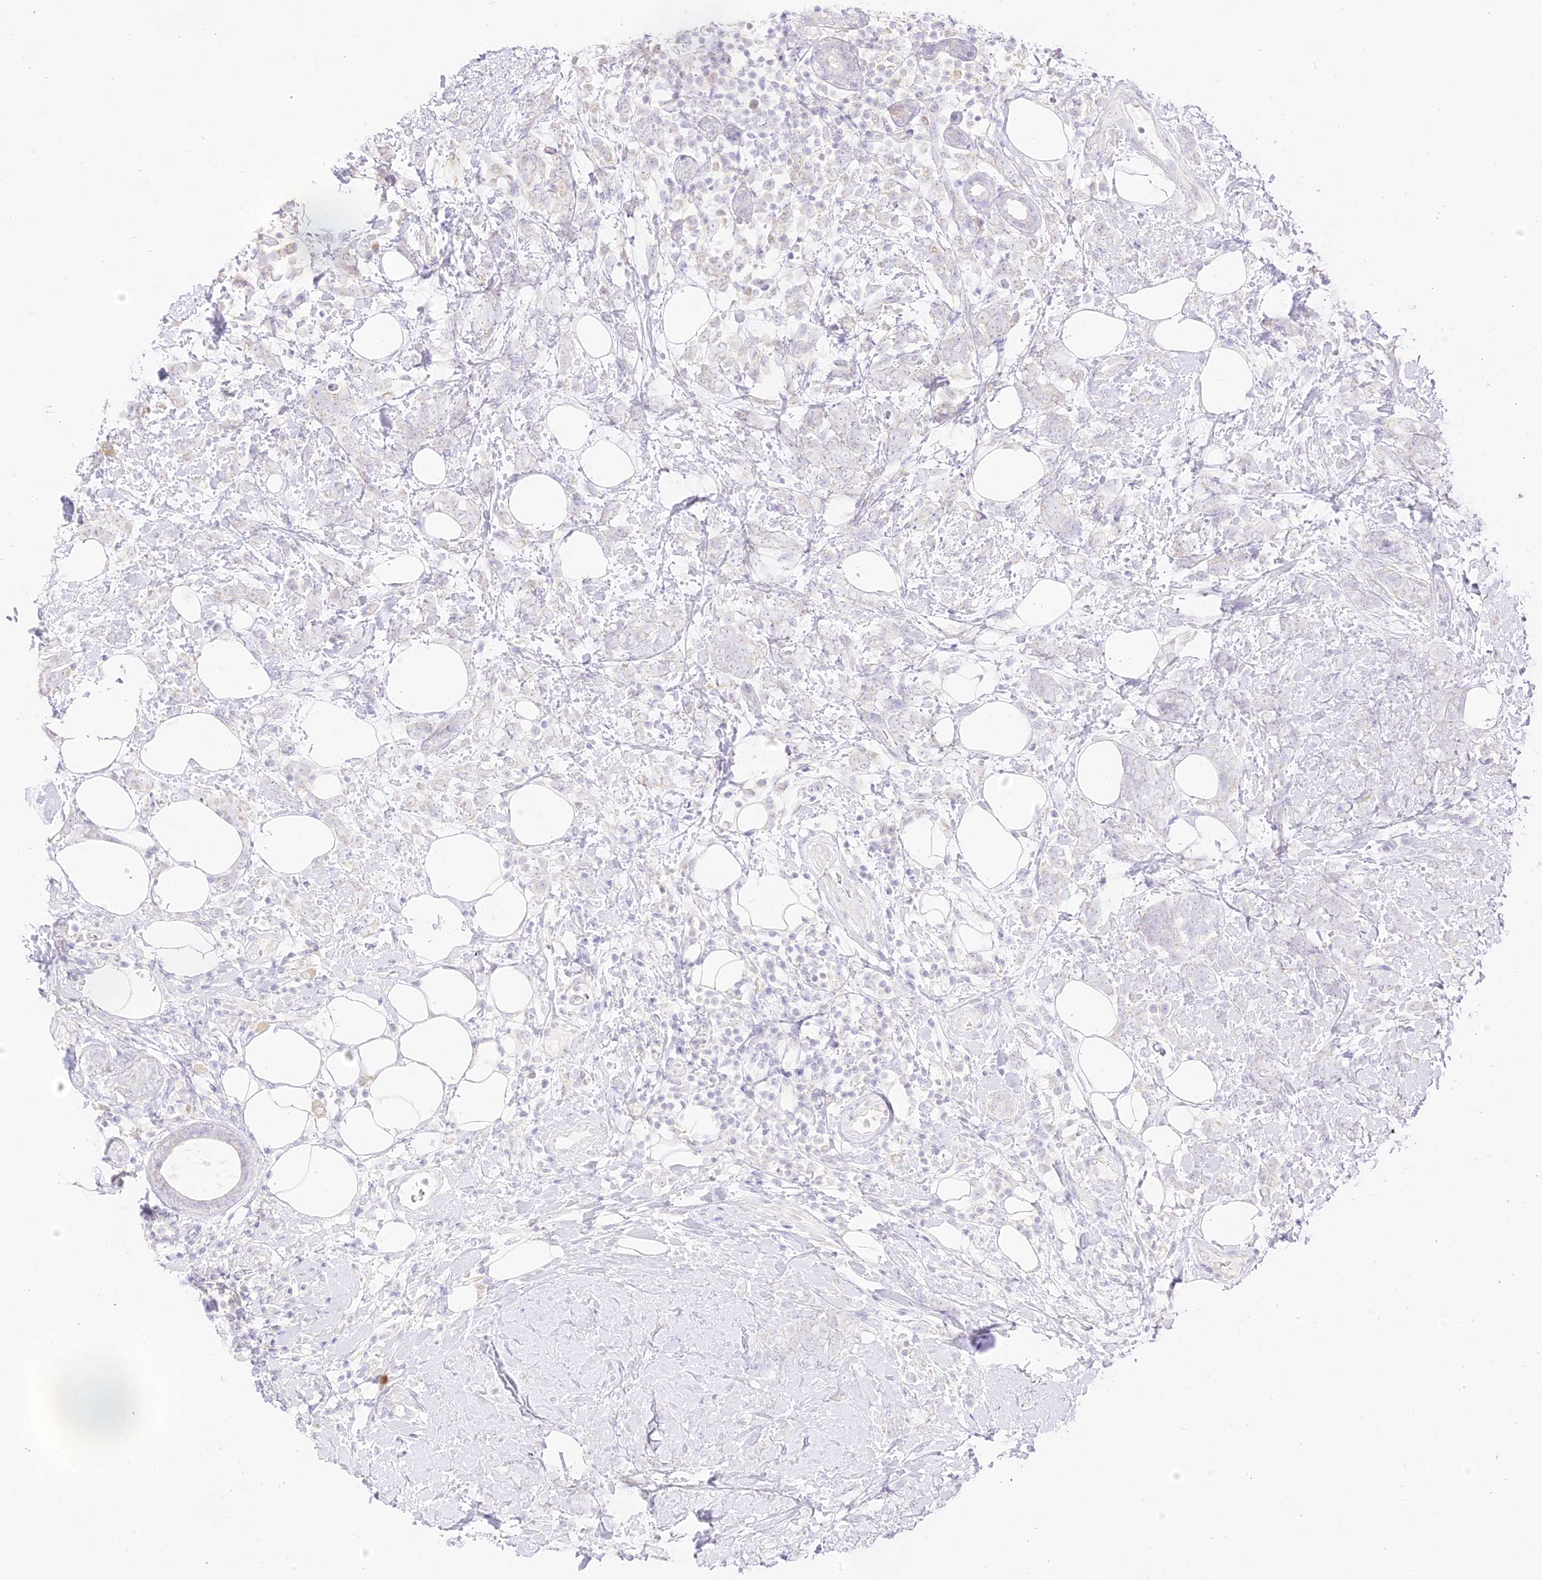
{"staining": {"intensity": "negative", "quantity": "none", "location": "none"}, "tissue": "breast cancer", "cell_type": "Tumor cells", "image_type": "cancer", "snomed": [{"axis": "morphology", "description": "Lobular carcinoma"}, {"axis": "topography", "description": "Breast"}], "caption": "Immunohistochemistry histopathology image of breast lobular carcinoma stained for a protein (brown), which shows no expression in tumor cells.", "gene": "LRRC15", "patient": {"sex": "female", "age": 58}}